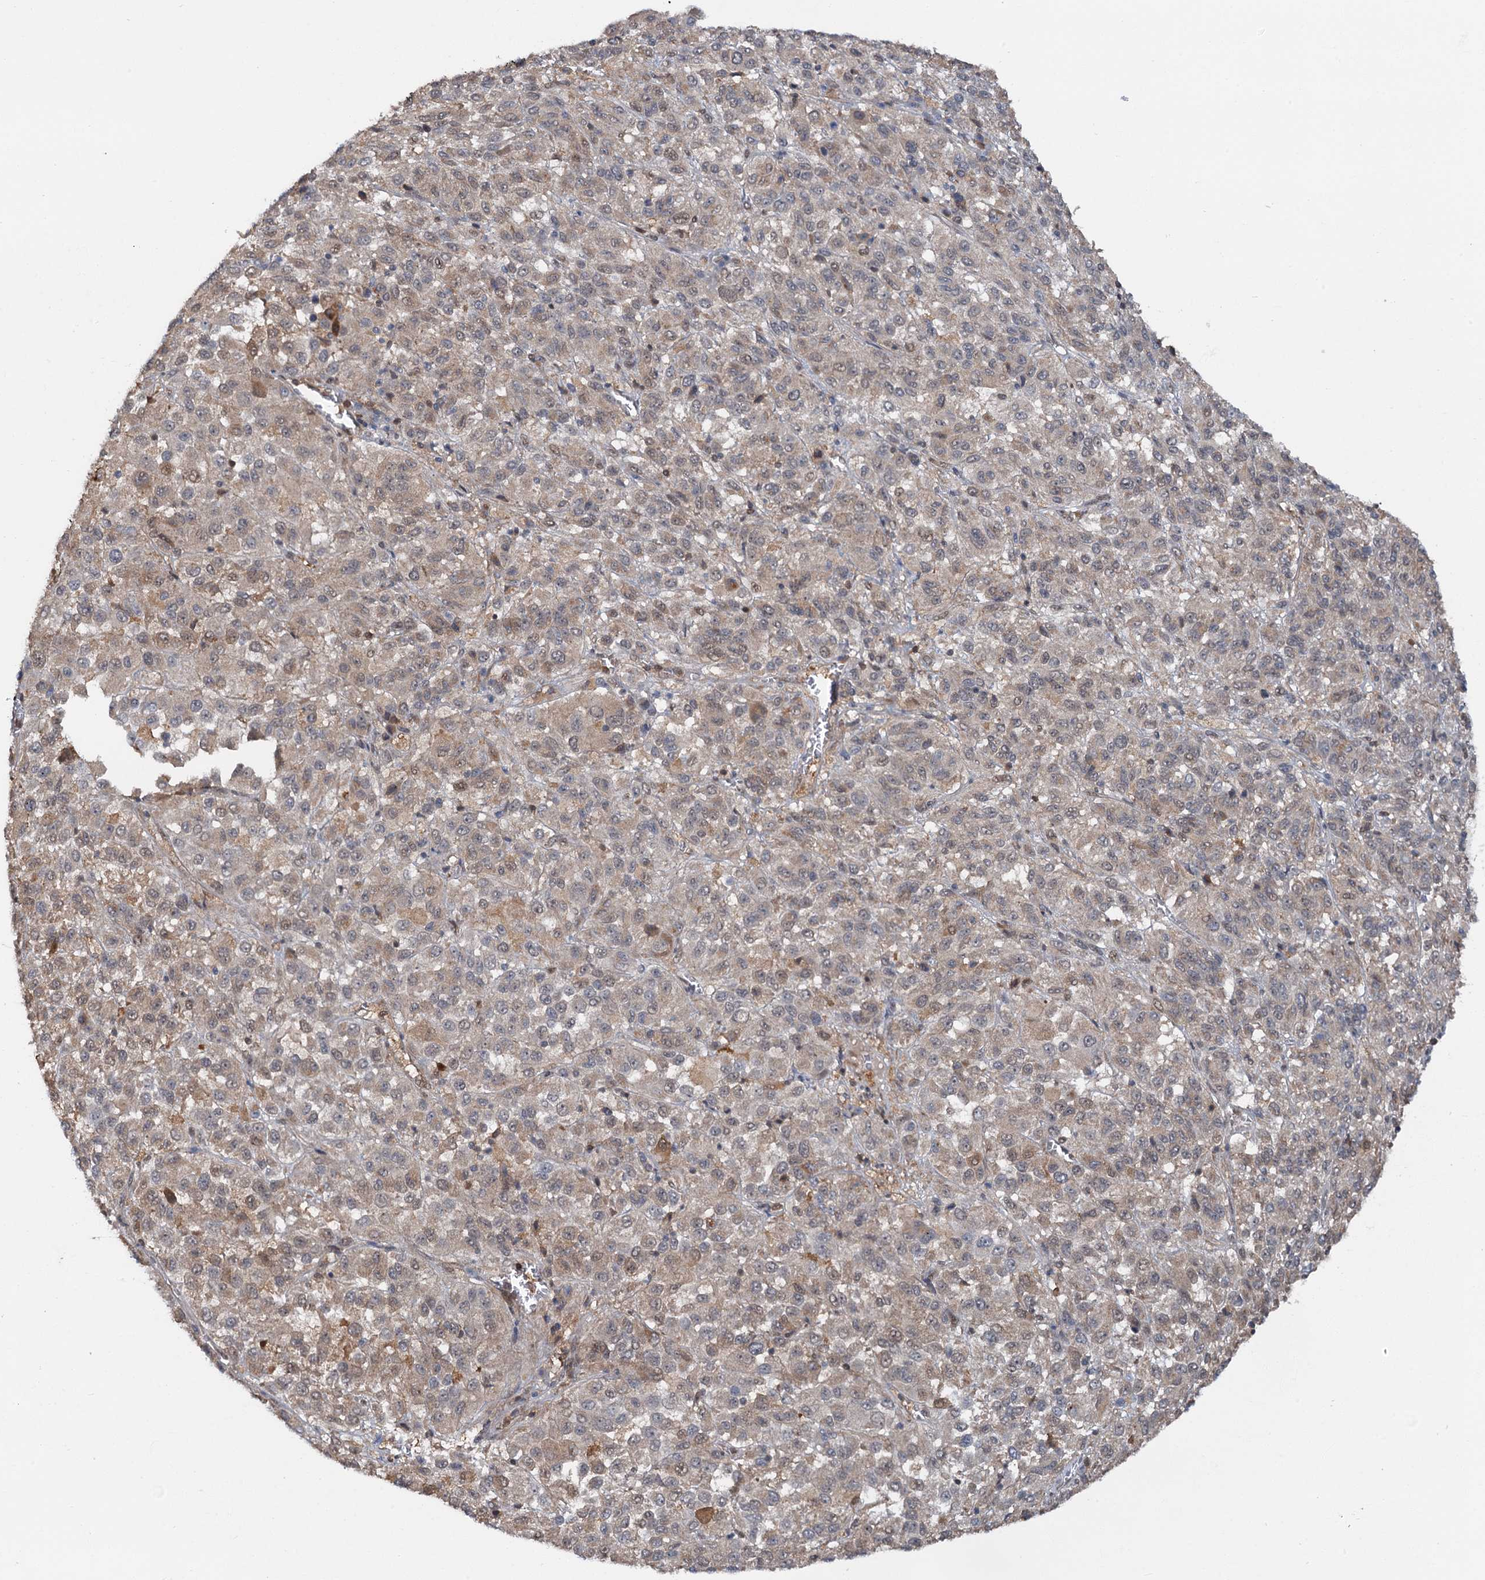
{"staining": {"intensity": "weak", "quantity": "25%-75%", "location": "cytoplasmic/membranous,nuclear"}, "tissue": "melanoma", "cell_type": "Tumor cells", "image_type": "cancer", "snomed": [{"axis": "morphology", "description": "Malignant melanoma, Metastatic site"}, {"axis": "topography", "description": "Lung"}], "caption": "Immunohistochemical staining of melanoma reveals weak cytoplasmic/membranous and nuclear protein expression in about 25%-75% of tumor cells.", "gene": "ZNF609", "patient": {"sex": "male", "age": 64}}